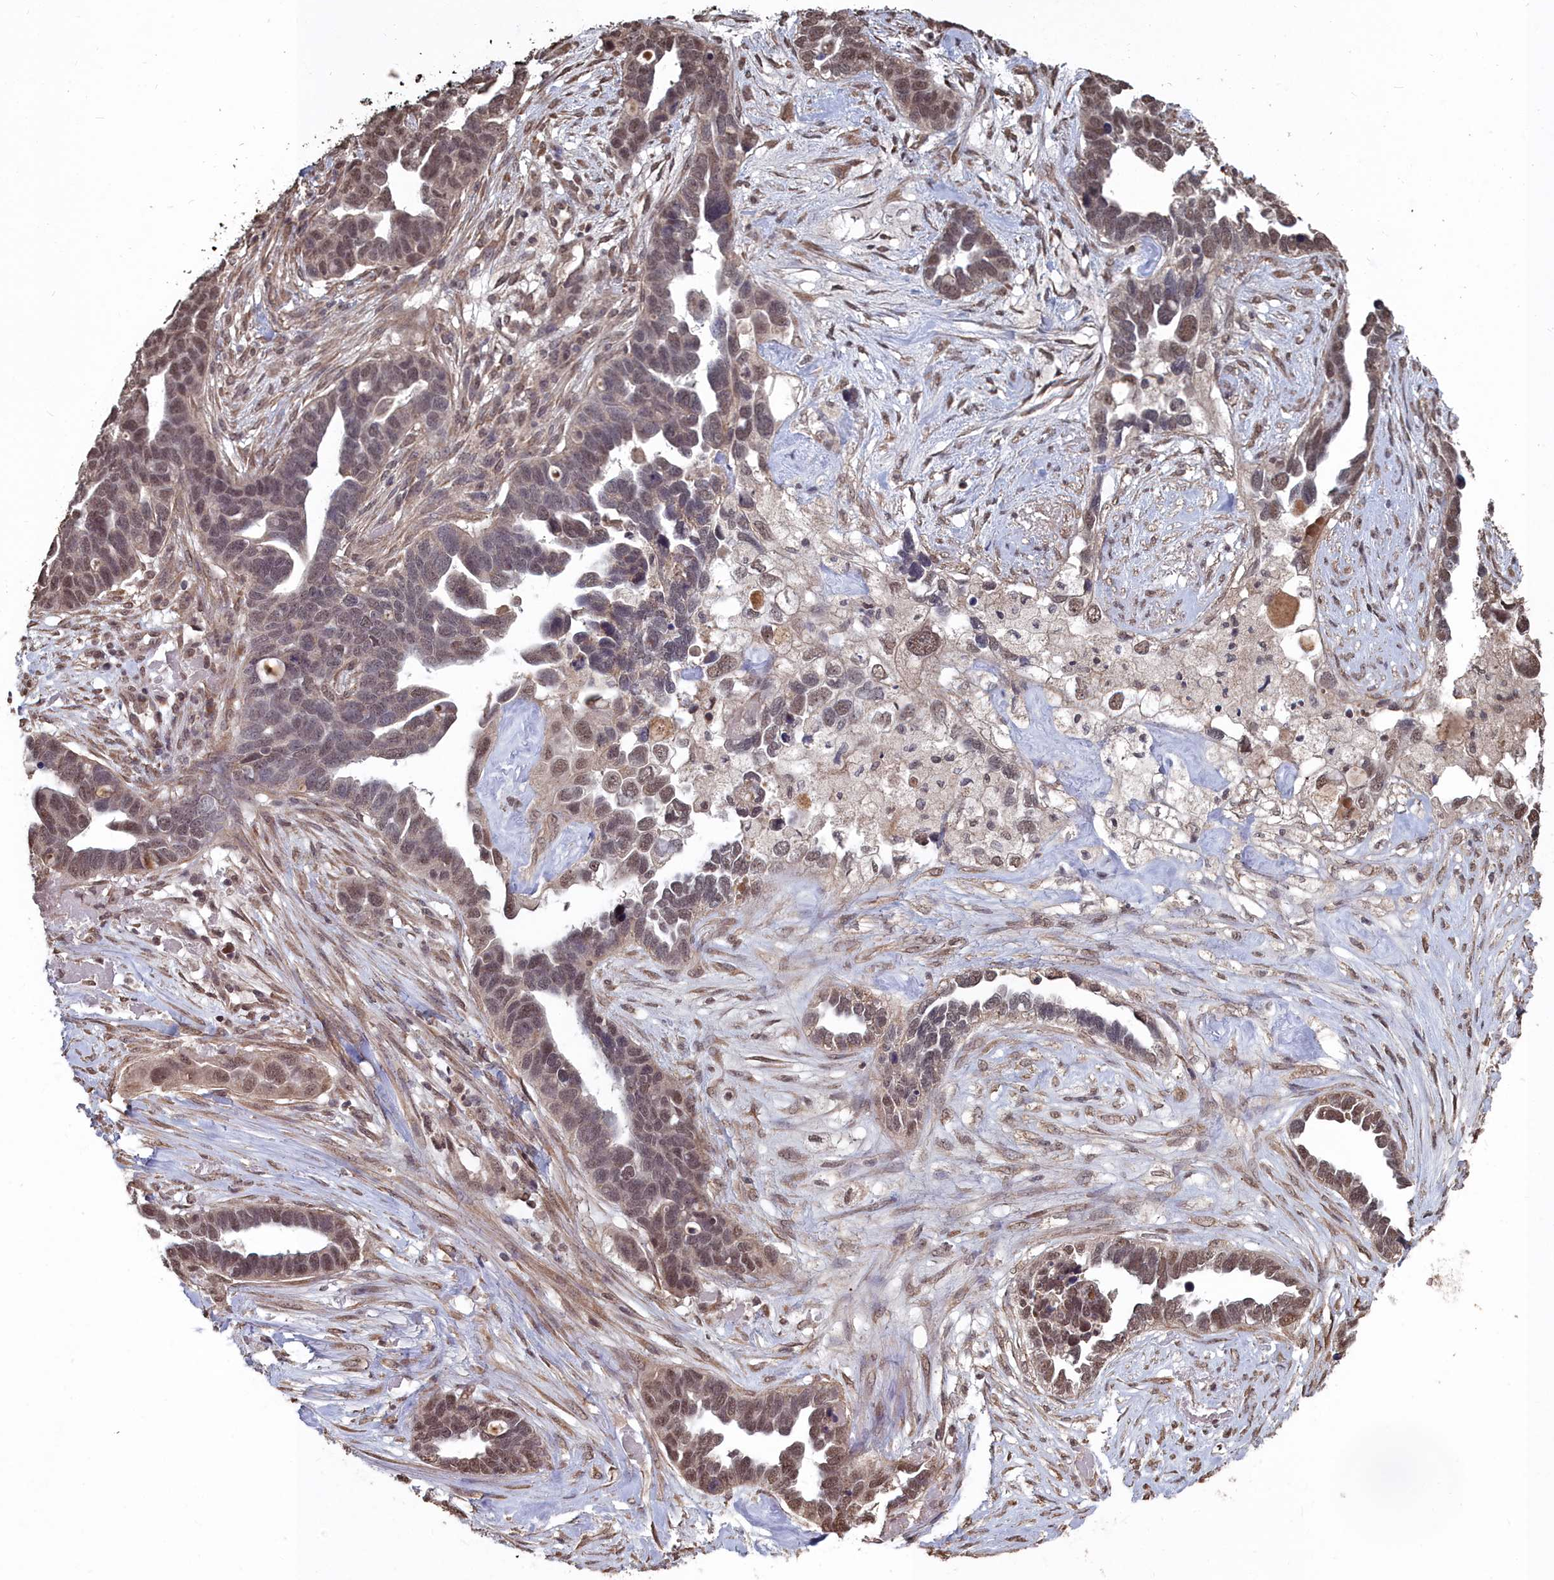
{"staining": {"intensity": "moderate", "quantity": ">75%", "location": "nuclear"}, "tissue": "ovarian cancer", "cell_type": "Tumor cells", "image_type": "cancer", "snomed": [{"axis": "morphology", "description": "Cystadenocarcinoma, serous, NOS"}, {"axis": "topography", "description": "Ovary"}], "caption": "Tumor cells show medium levels of moderate nuclear expression in about >75% of cells in human ovarian cancer.", "gene": "CCNP", "patient": {"sex": "female", "age": 54}}